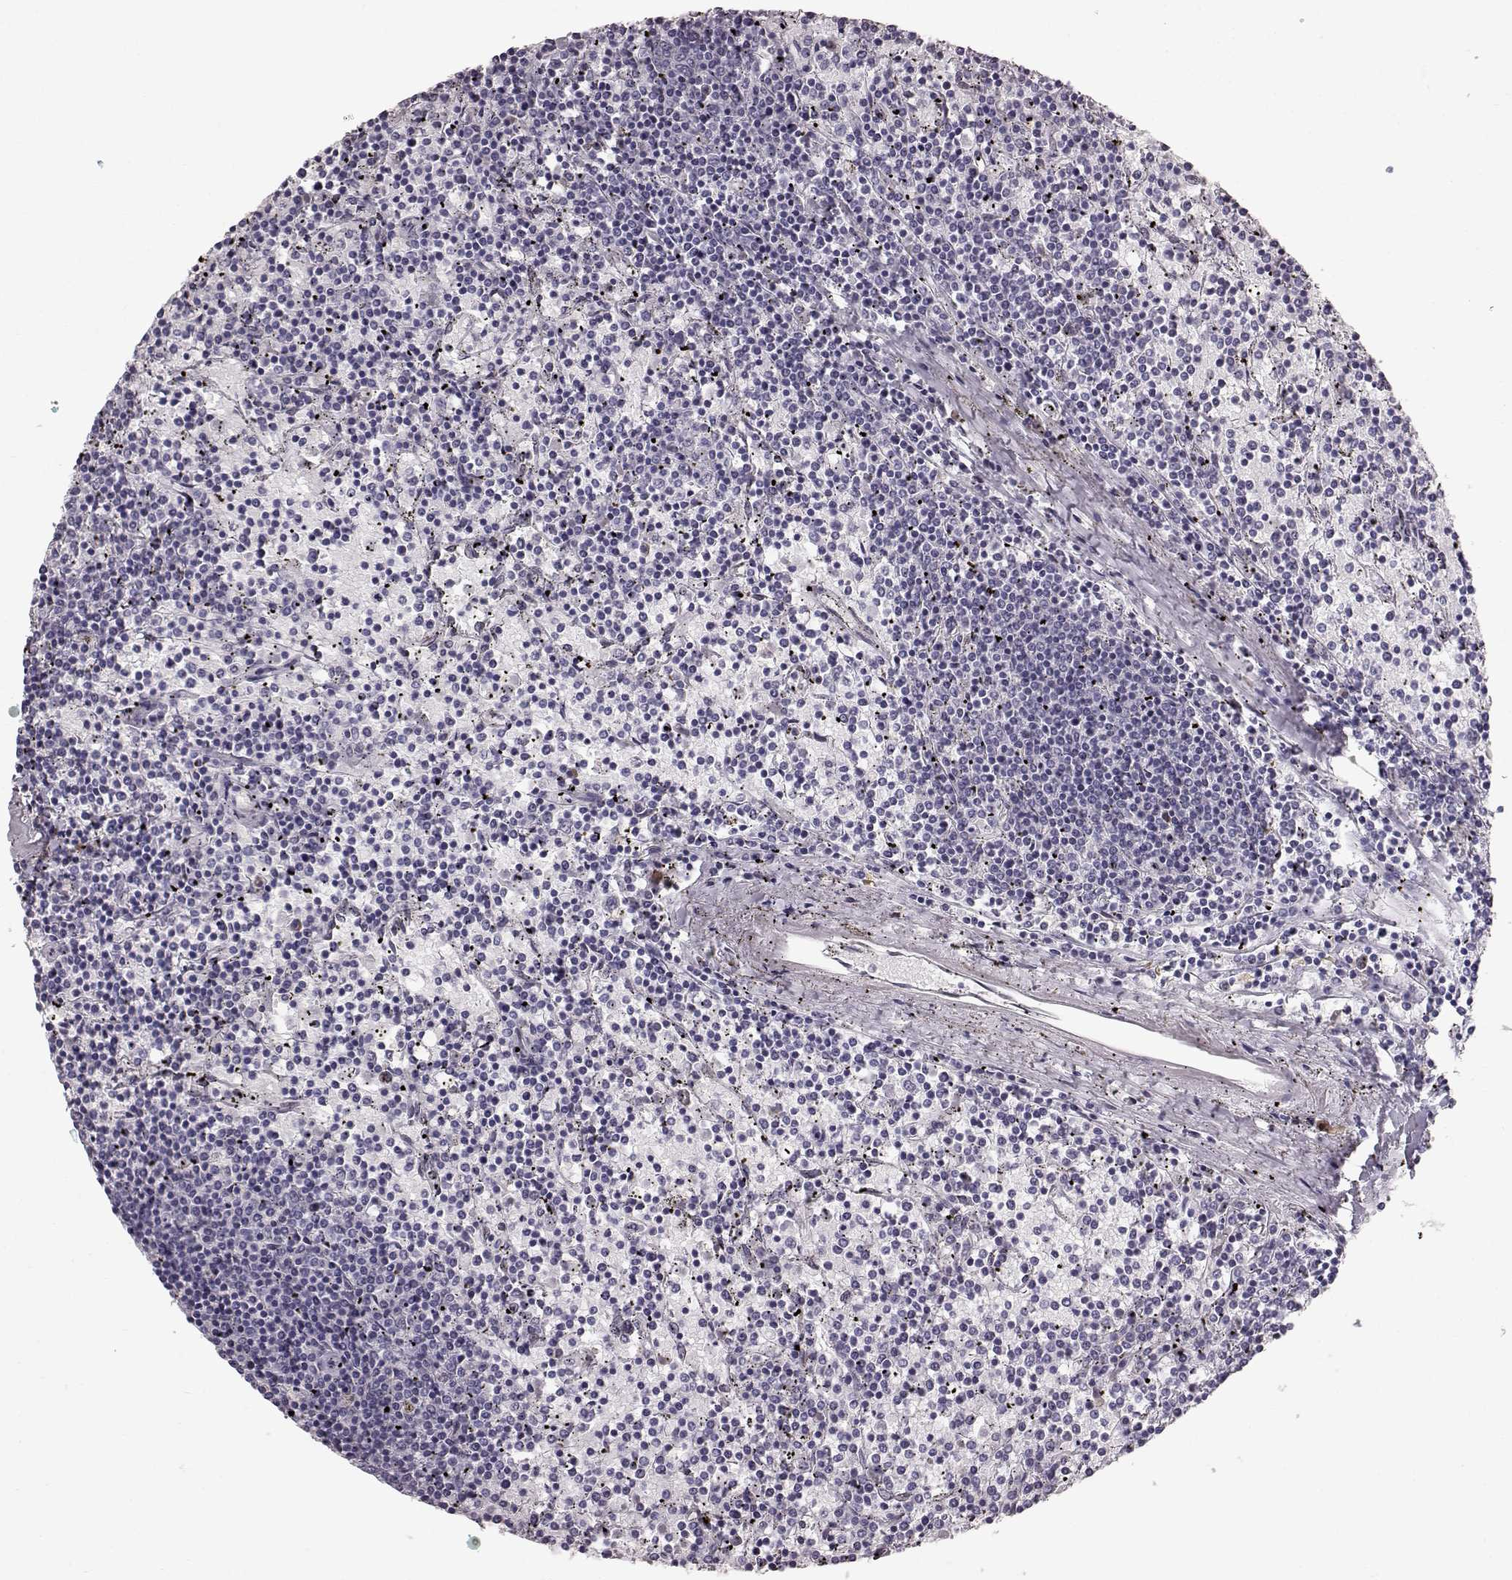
{"staining": {"intensity": "negative", "quantity": "none", "location": "none"}, "tissue": "lymphoma", "cell_type": "Tumor cells", "image_type": "cancer", "snomed": [{"axis": "morphology", "description": "Malignant lymphoma, non-Hodgkin's type, Low grade"}, {"axis": "topography", "description": "Spleen"}], "caption": "IHC histopathology image of neoplastic tissue: malignant lymphoma, non-Hodgkin's type (low-grade) stained with DAB reveals no significant protein positivity in tumor cells. (DAB immunohistochemistry (IHC) with hematoxylin counter stain).", "gene": "TCHHL1", "patient": {"sex": "female", "age": 77}}